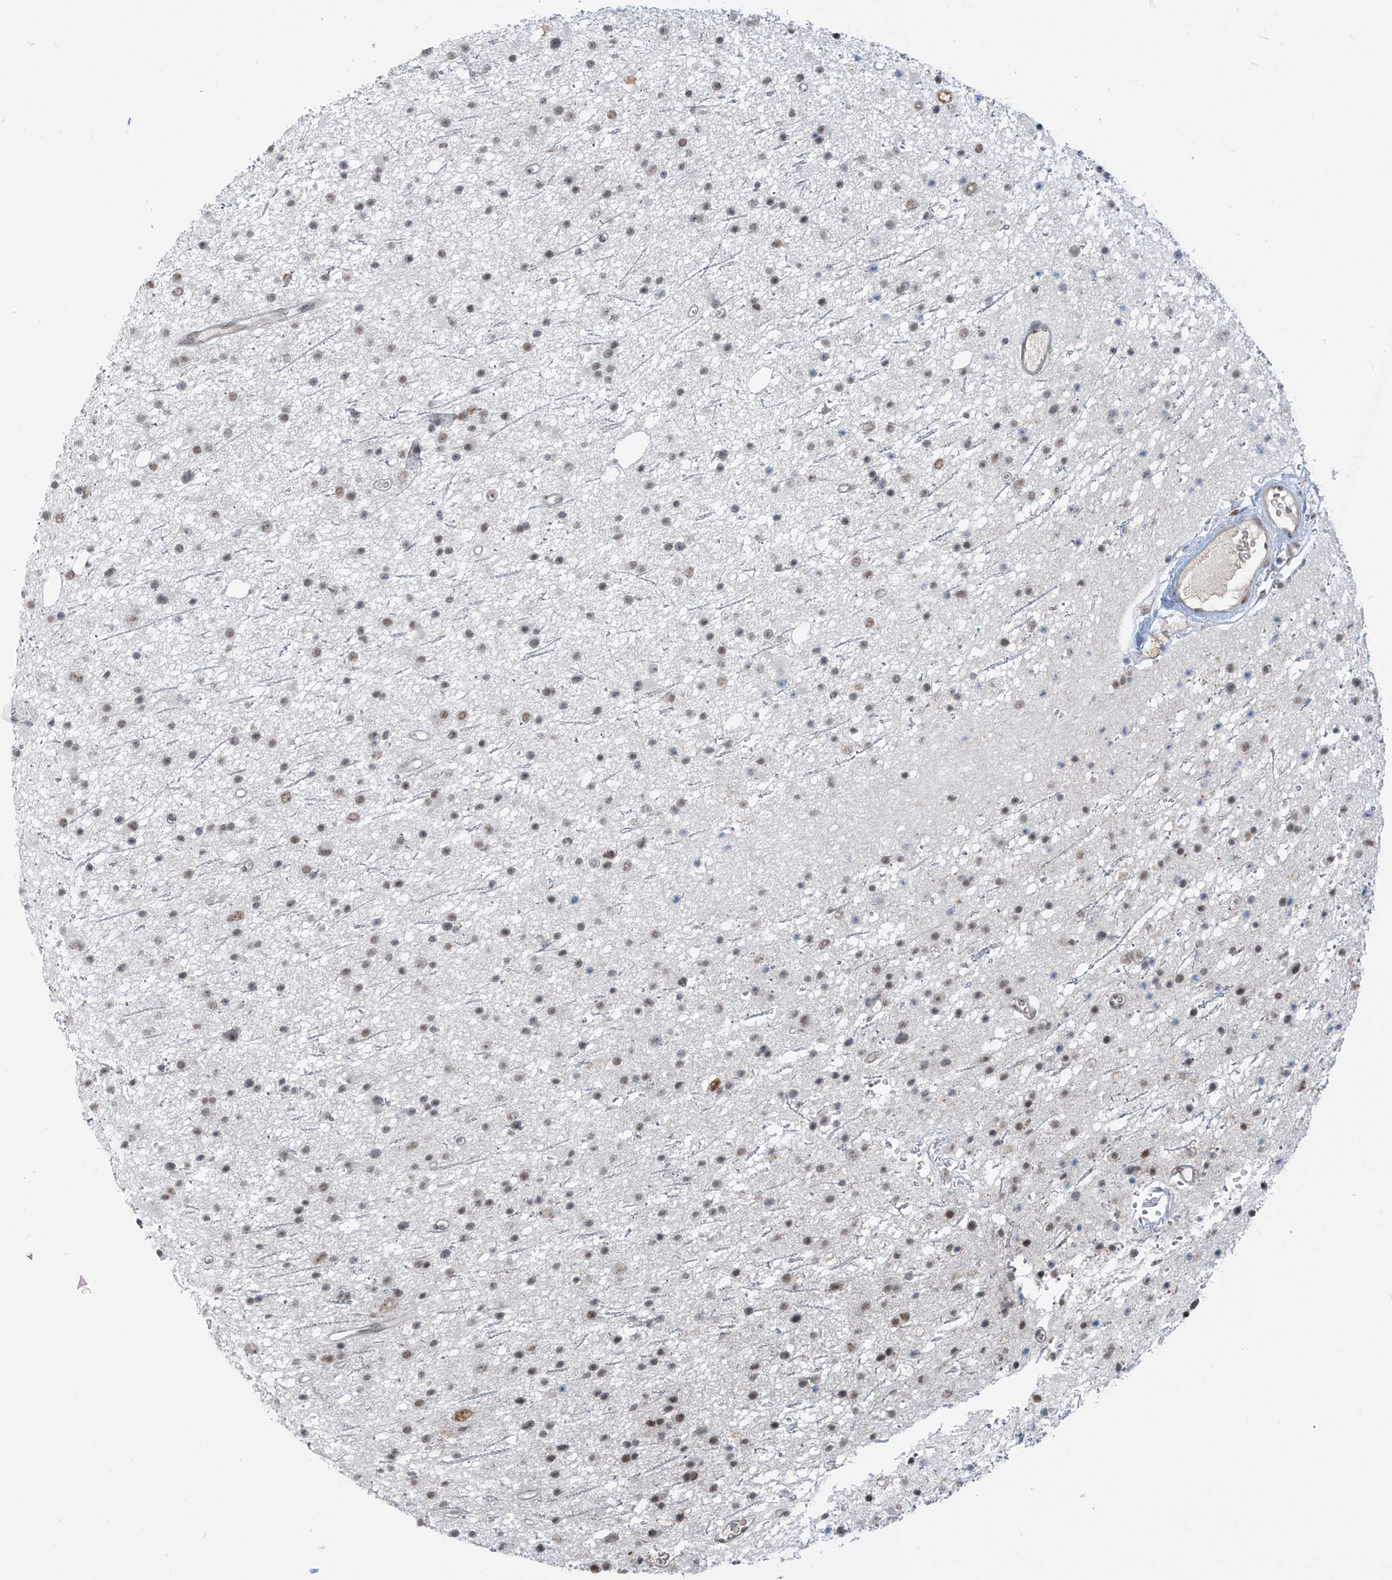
{"staining": {"intensity": "weak", "quantity": ">75%", "location": "nuclear"}, "tissue": "glioma", "cell_type": "Tumor cells", "image_type": "cancer", "snomed": [{"axis": "morphology", "description": "Glioma, malignant, Low grade"}, {"axis": "topography", "description": "Cerebral cortex"}], "caption": "Malignant glioma (low-grade) was stained to show a protein in brown. There is low levels of weak nuclear expression in approximately >75% of tumor cells. (DAB IHC with brightfield microscopy, high magnification).", "gene": "MCM9", "patient": {"sex": "female", "age": 39}}